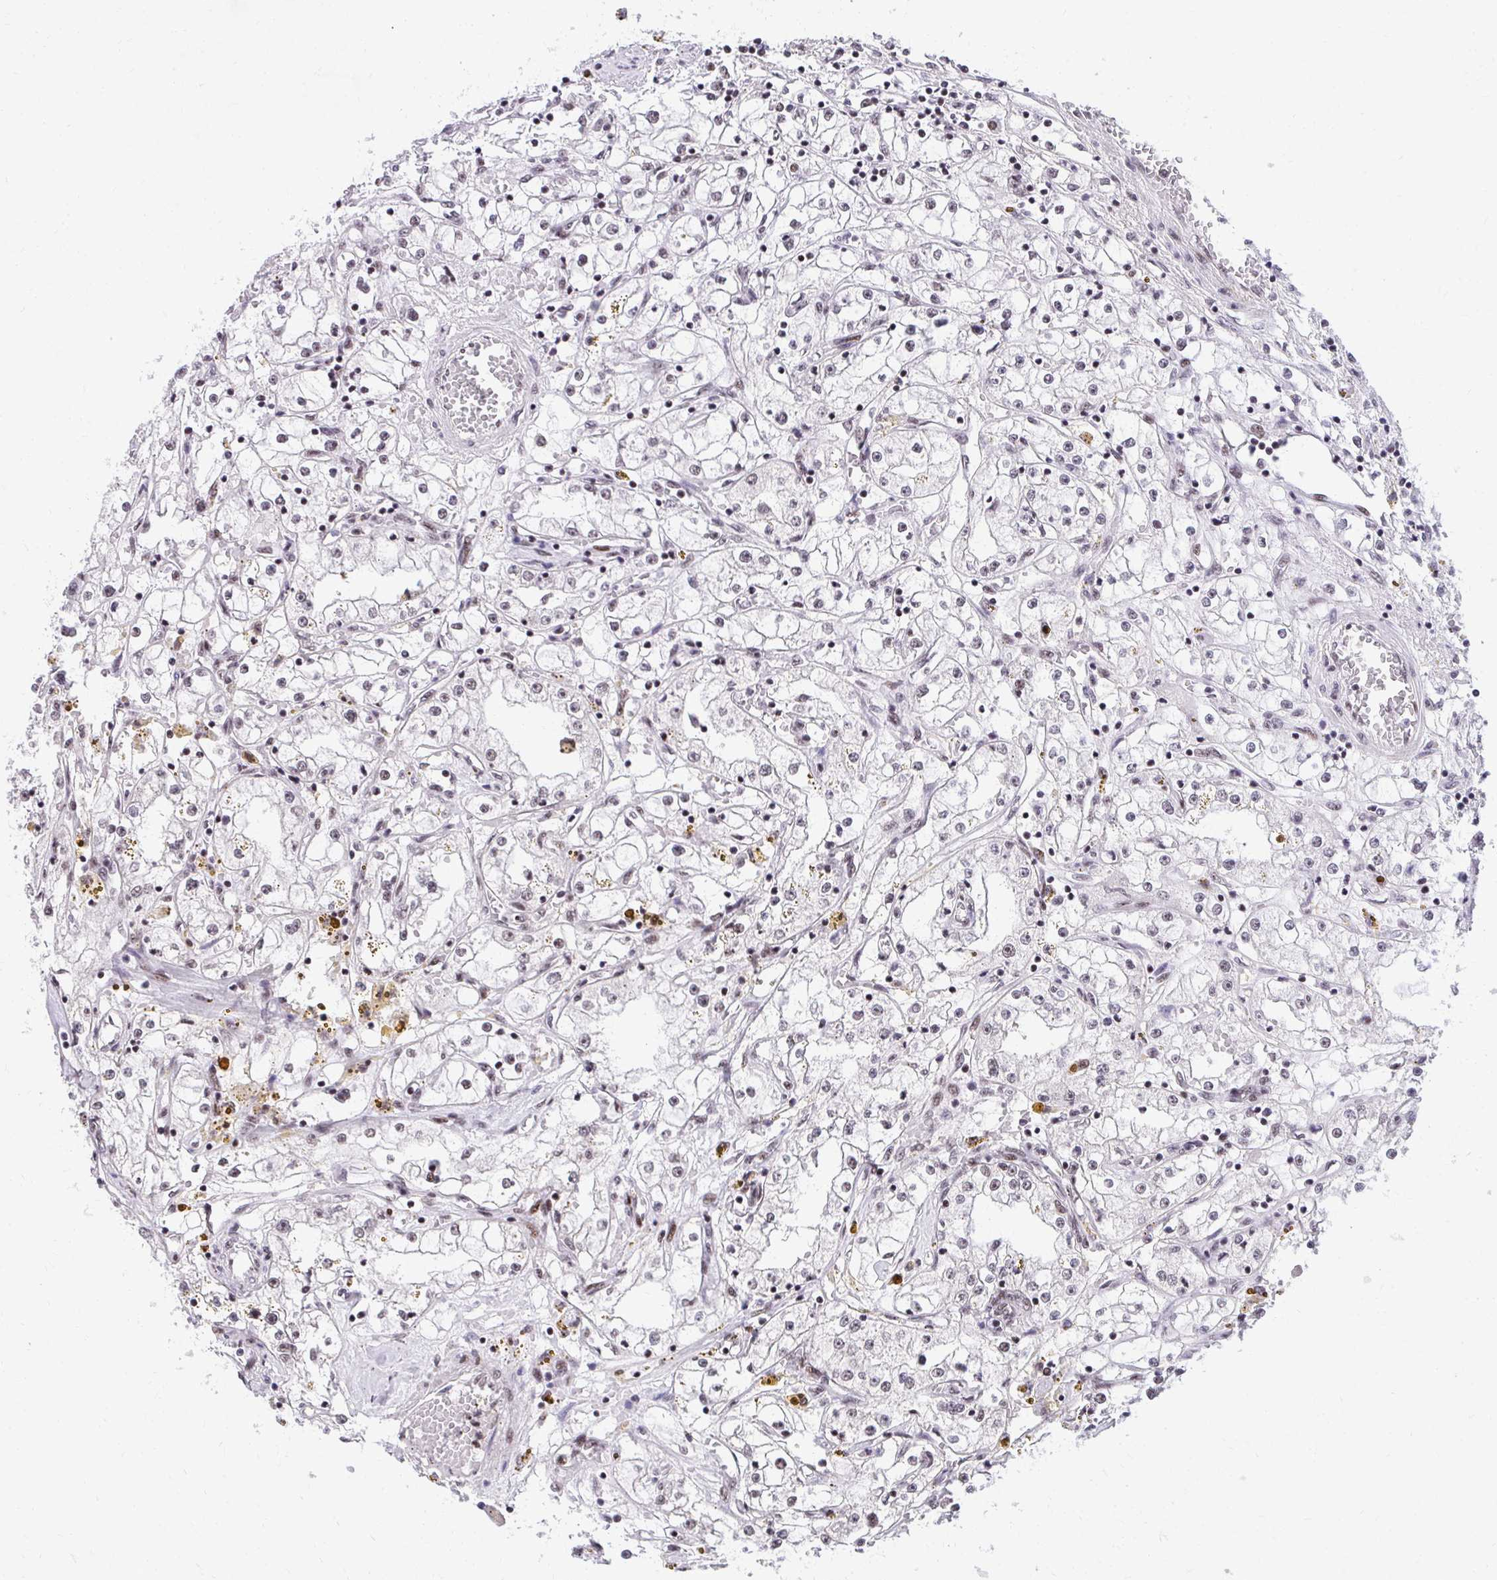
{"staining": {"intensity": "weak", "quantity": "25%-75%", "location": "nuclear"}, "tissue": "renal cancer", "cell_type": "Tumor cells", "image_type": "cancer", "snomed": [{"axis": "morphology", "description": "Adenocarcinoma, NOS"}, {"axis": "topography", "description": "Kidney"}], "caption": "A low amount of weak nuclear positivity is seen in about 25%-75% of tumor cells in renal cancer (adenocarcinoma) tissue. The protein is stained brown, and the nuclei are stained in blue (DAB IHC with brightfield microscopy, high magnification).", "gene": "SYNE4", "patient": {"sex": "male", "age": 56}}